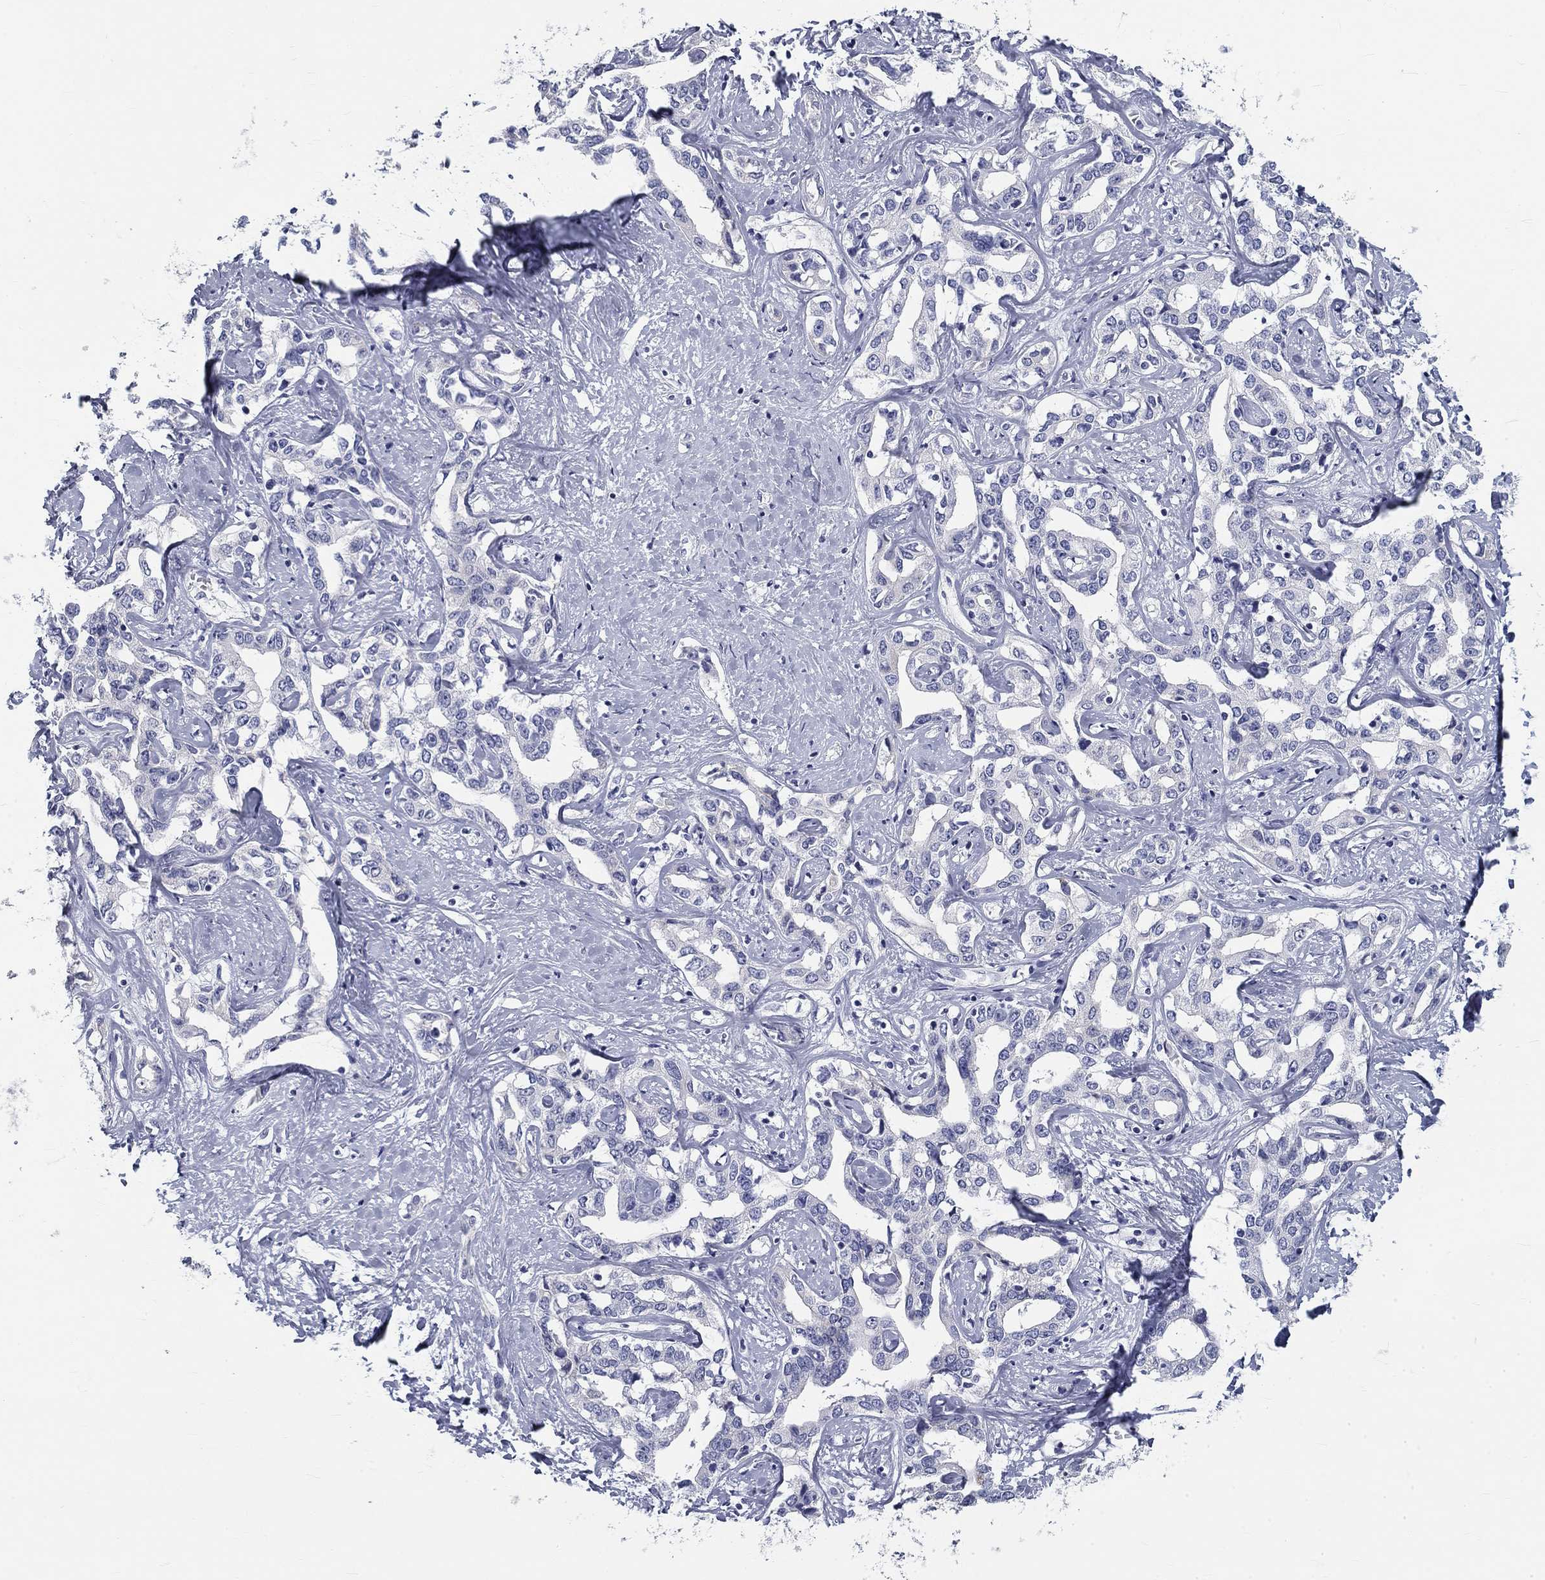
{"staining": {"intensity": "negative", "quantity": "none", "location": "none"}, "tissue": "liver cancer", "cell_type": "Tumor cells", "image_type": "cancer", "snomed": [{"axis": "morphology", "description": "Cholangiocarcinoma"}, {"axis": "topography", "description": "Liver"}], "caption": "The immunohistochemistry photomicrograph has no significant expression in tumor cells of liver cholangiocarcinoma tissue. (DAB (3,3'-diaminobenzidine) IHC with hematoxylin counter stain).", "gene": "GALNTL5", "patient": {"sex": "male", "age": 59}}